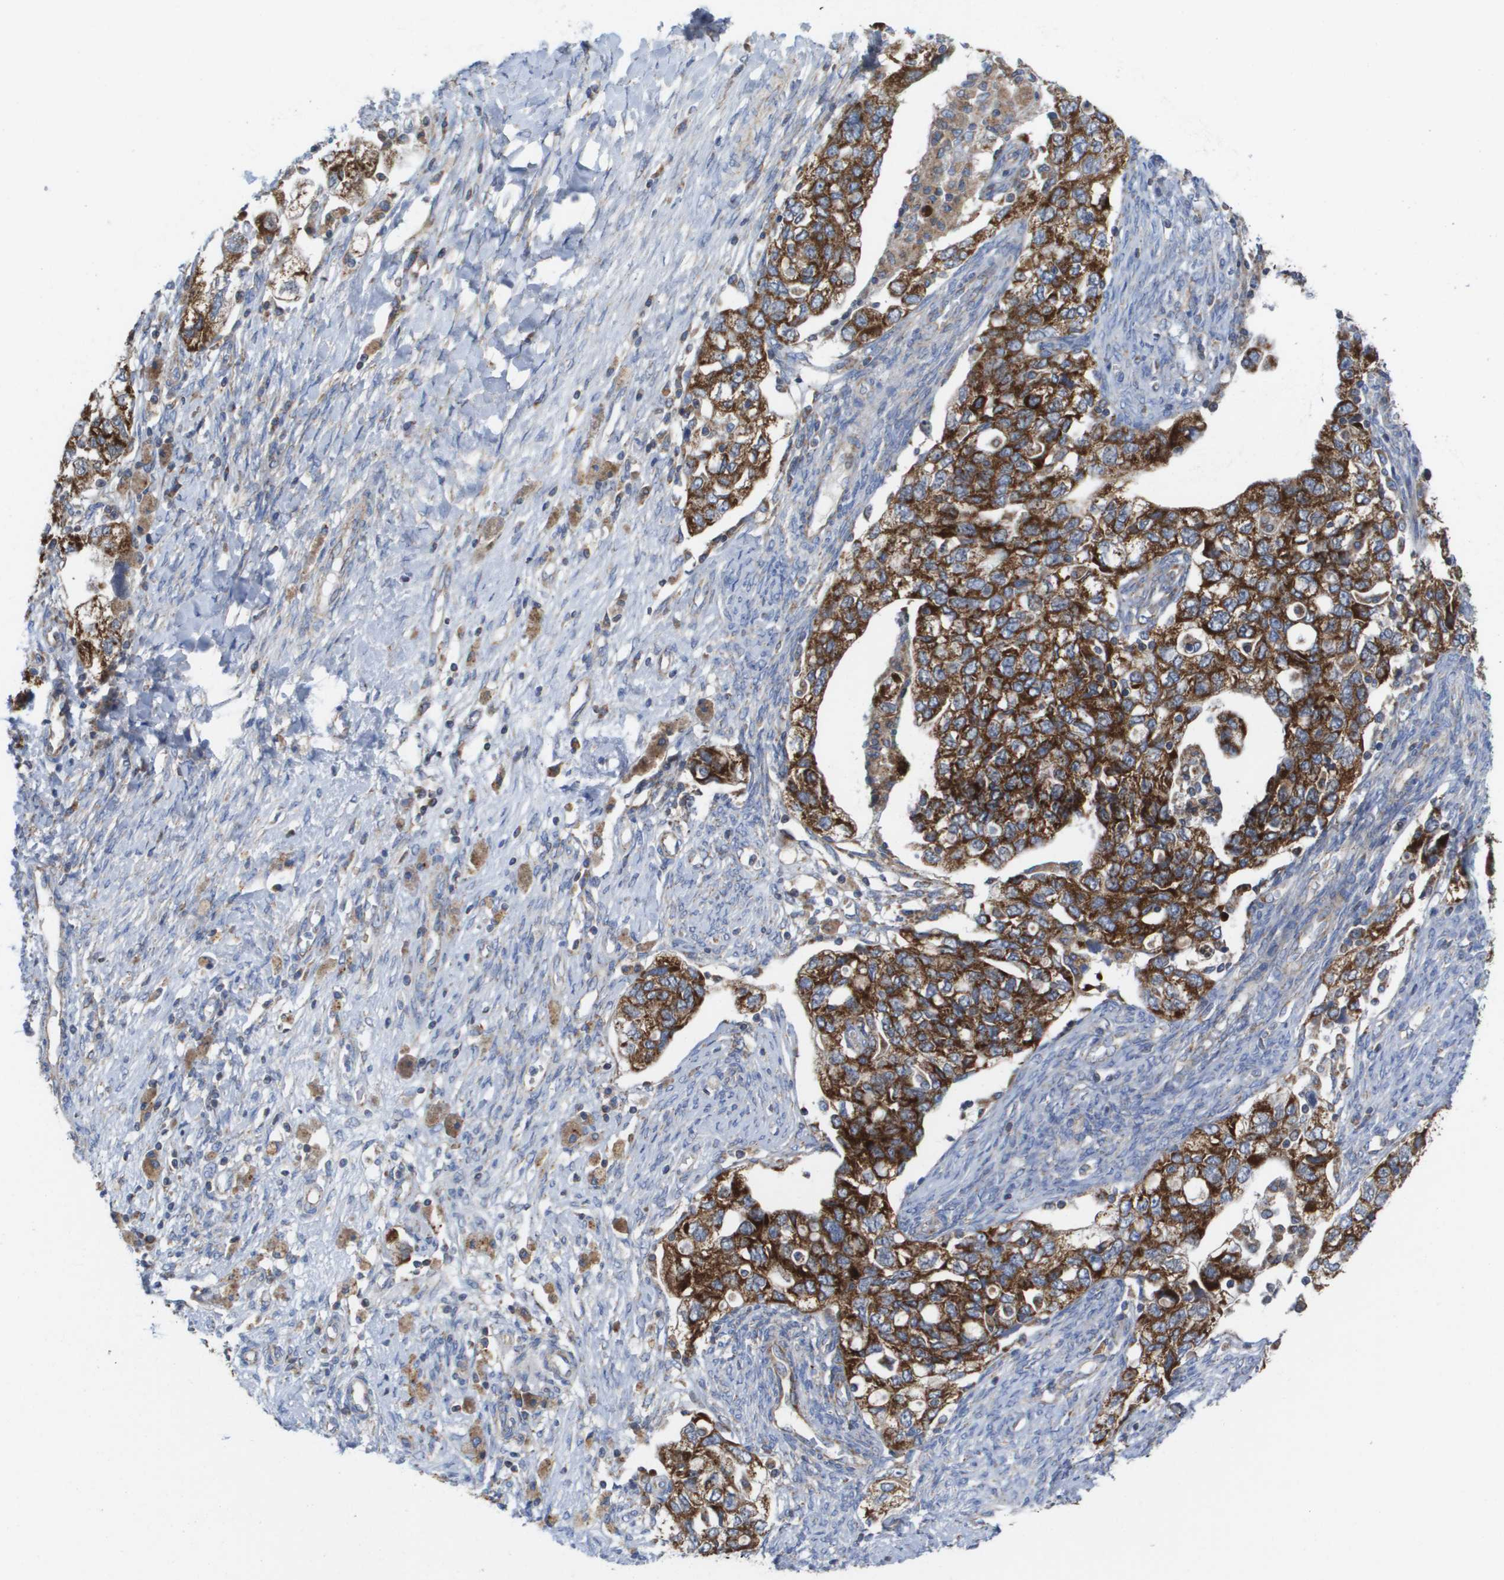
{"staining": {"intensity": "strong", "quantity": ">75%", "location": "cytoplasmic/membranous"}, "tissue": "ovarian cancer", "cell_type": "Tumor cells", "image_type": "cancer", "snomed": [{"axis": "morphology", "description": "Carcinoma, NOS"}, {"axis": "morphology", "description": "Cystadenocarcinoma, serous, NOS"}, {"axis": "topography", "description": "Ovary"}], "caption": "High-power microscopy captured an IHC histopathology image of ovarian carcinoma, revealing strong cytoplasmic/membranous expression in approximately >75% of tumor cells.", "gene": "FIS1", "patient": {"sex": "female", "age": 69}}